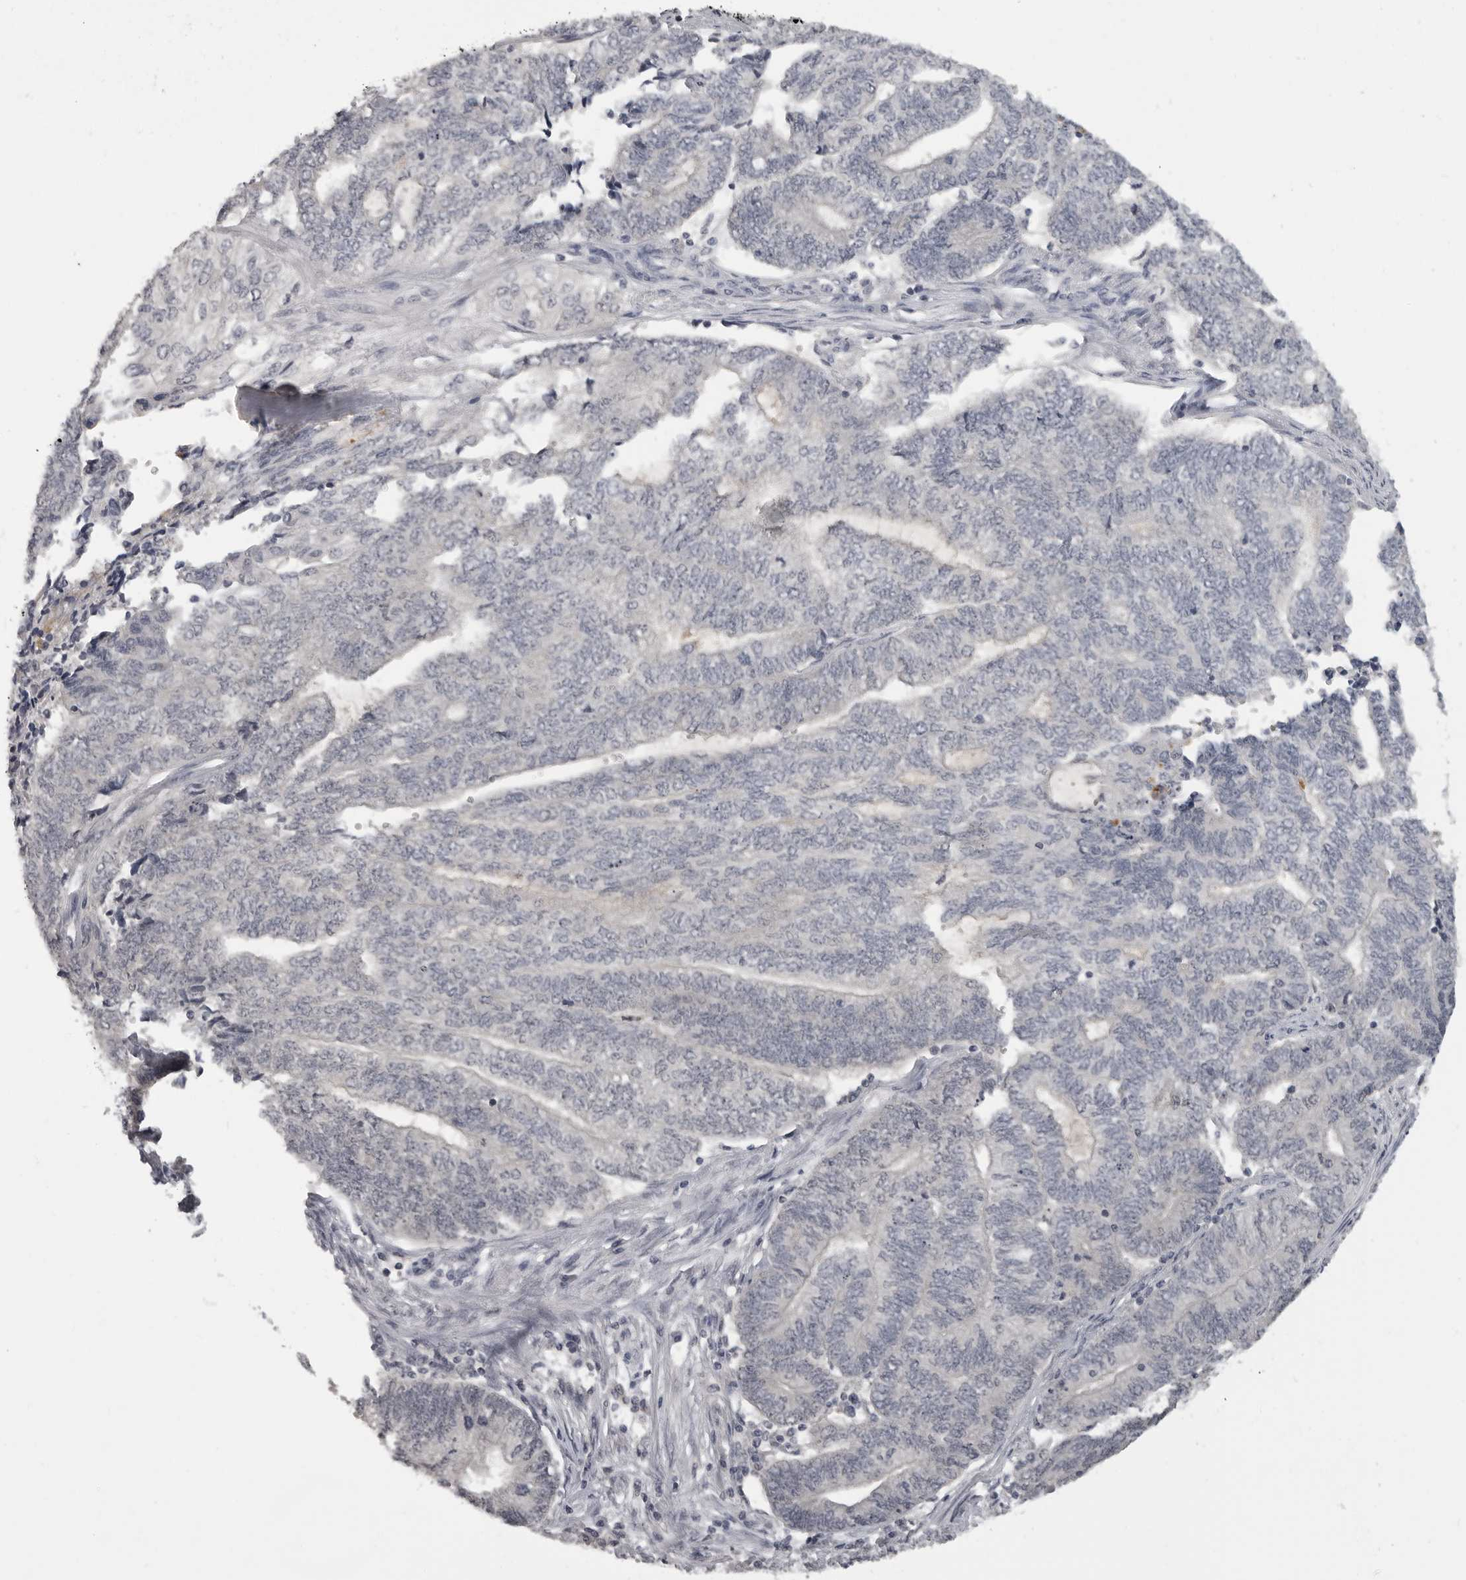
{"staining": {"intensity": "negative", "quantity": "none", "location": "none"}, "tissue": "endometrial cancer", "cell_type": "Tumor cells", "image_type": "cancer", "snomed": [{"axis": "morphology", "description": "Adenocarcinoma, NOS"}, {"axis": "topography", "description": "Uterus"}, {"axis": "topography", "description": "Endometrium"}], "caption": "Immunohistochemistry micrograph of adenocarcinoma (endometrial) stained for a protein (brown), which reveals no staining in tumor cells. The staining was performed using DAB (3,3'-diaminobenzidine) to visualize the protein expression in brown, while the nuclei were stained in blue with hematoxylin (Magnification: 20x).", "gene": "MRTO4", "patient": {"sex": "female", "age": 70}}